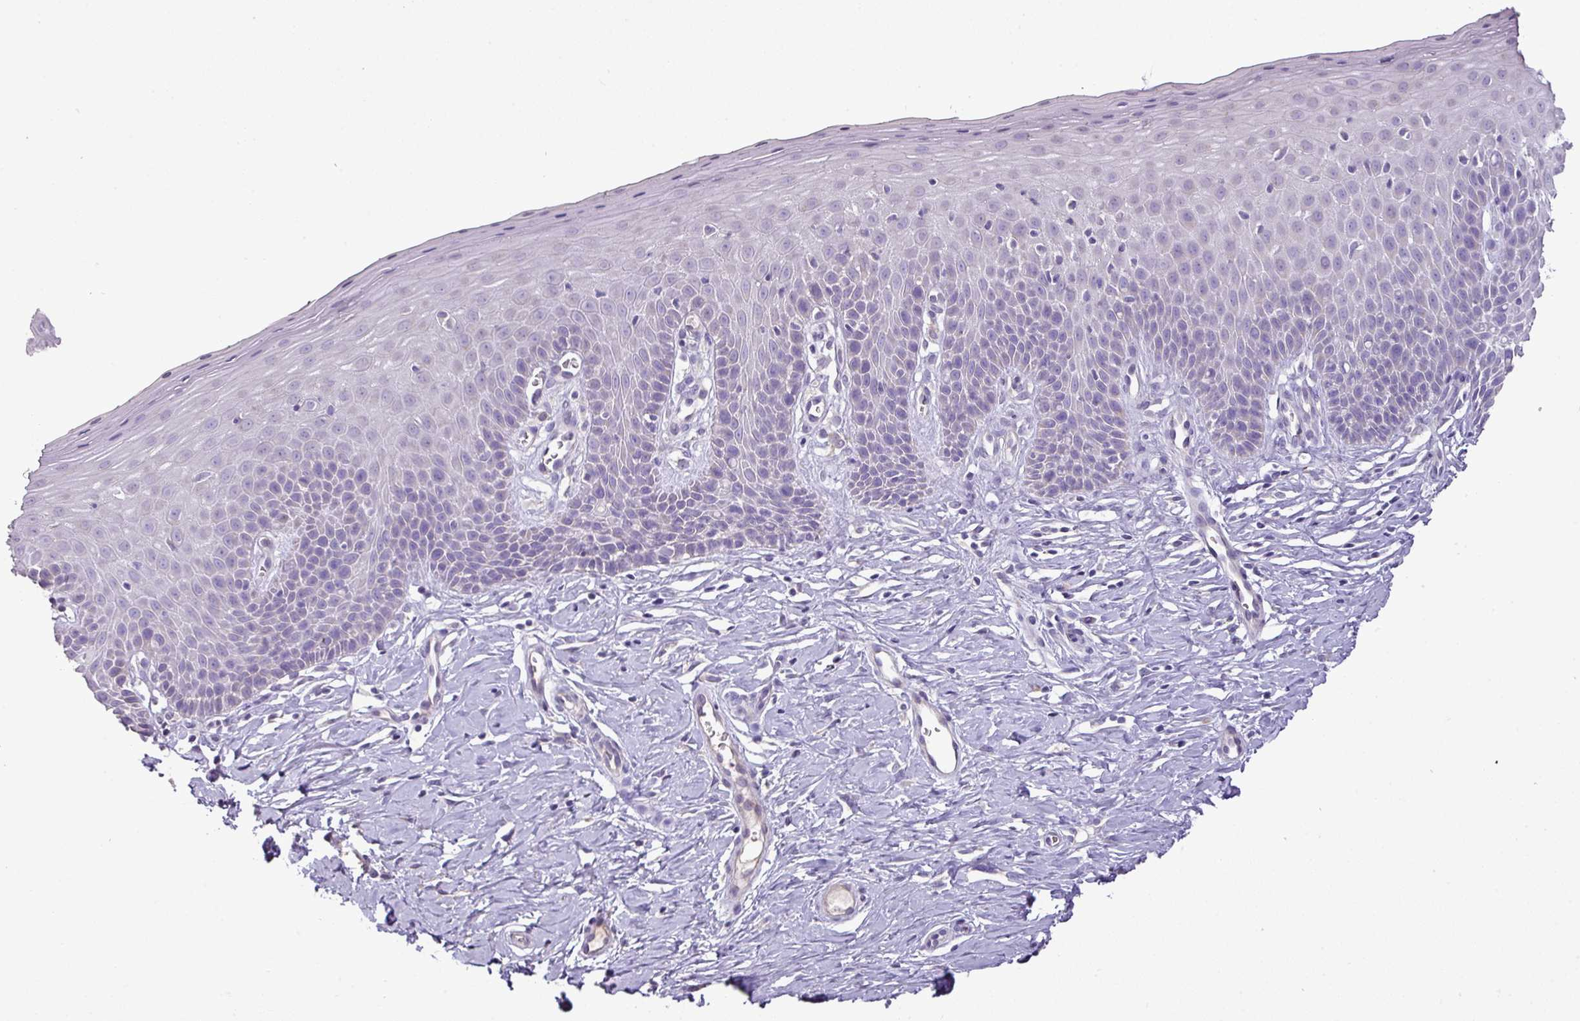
{"staining": {"intensity": "weak", "quantity": "<25%", "location": "cytoplasmic/membranous"}, "tissue": "cervix", "cell_type": "Glandular cells", "image_type": "normal", "snomed": [{"axis": "morphology", "description": "Normal tissue, NOS"}, {"axis": "topography", "description": "Cervix"}], "caption": "High power microscopy micrograph of an immunohistochemistry micrograph of normal cervix, revealing no significant expression in glandular cells.", "gene": "BRINP2", "patient": {"sex": "female", "age": 36}}